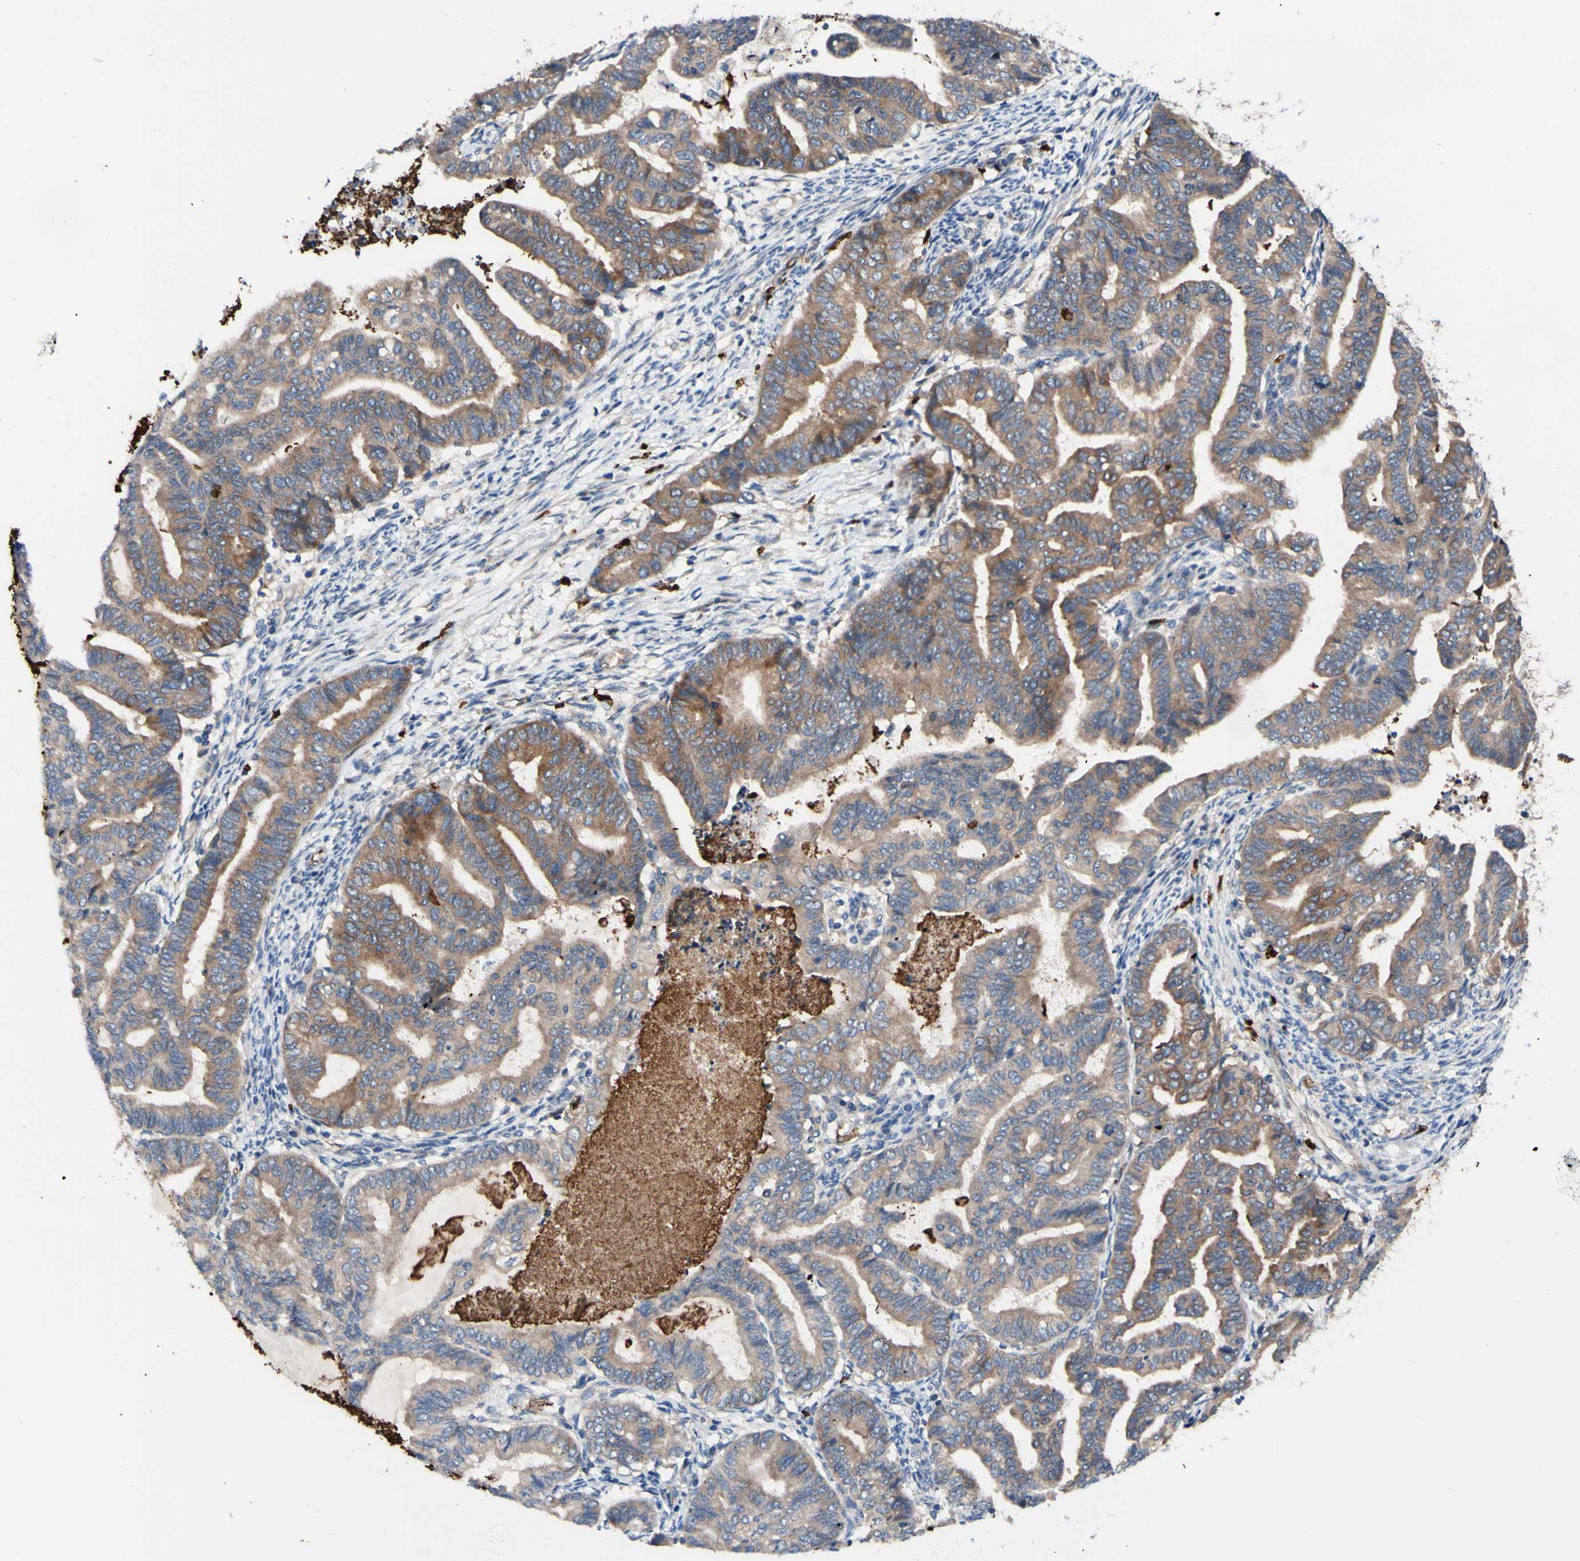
{"staining": {"intensity": "moderate", "quantity": ">75%", "location": "cytoplasmic/membranous"}, "tissue": "endometrial cancer", "cell_type": "Tumor cells", "image_type": "cancer", "snomed": [{"axis": "morphology", "description": "Adenocarcinoma, NOS"}, {"axis": "topography", "description": "Endometrium"}], "caption": "Immunohistochemical staining of human endometrial cancer demonstrates medium levels of moderate cytoplasmic/membranous protein staining in approximately >75% of tumor cells. (DAB = brown stain, brightfield microscopy at high magnification).", "gene": "USP9X", "patient": {"sex": "female", "age": 79}}